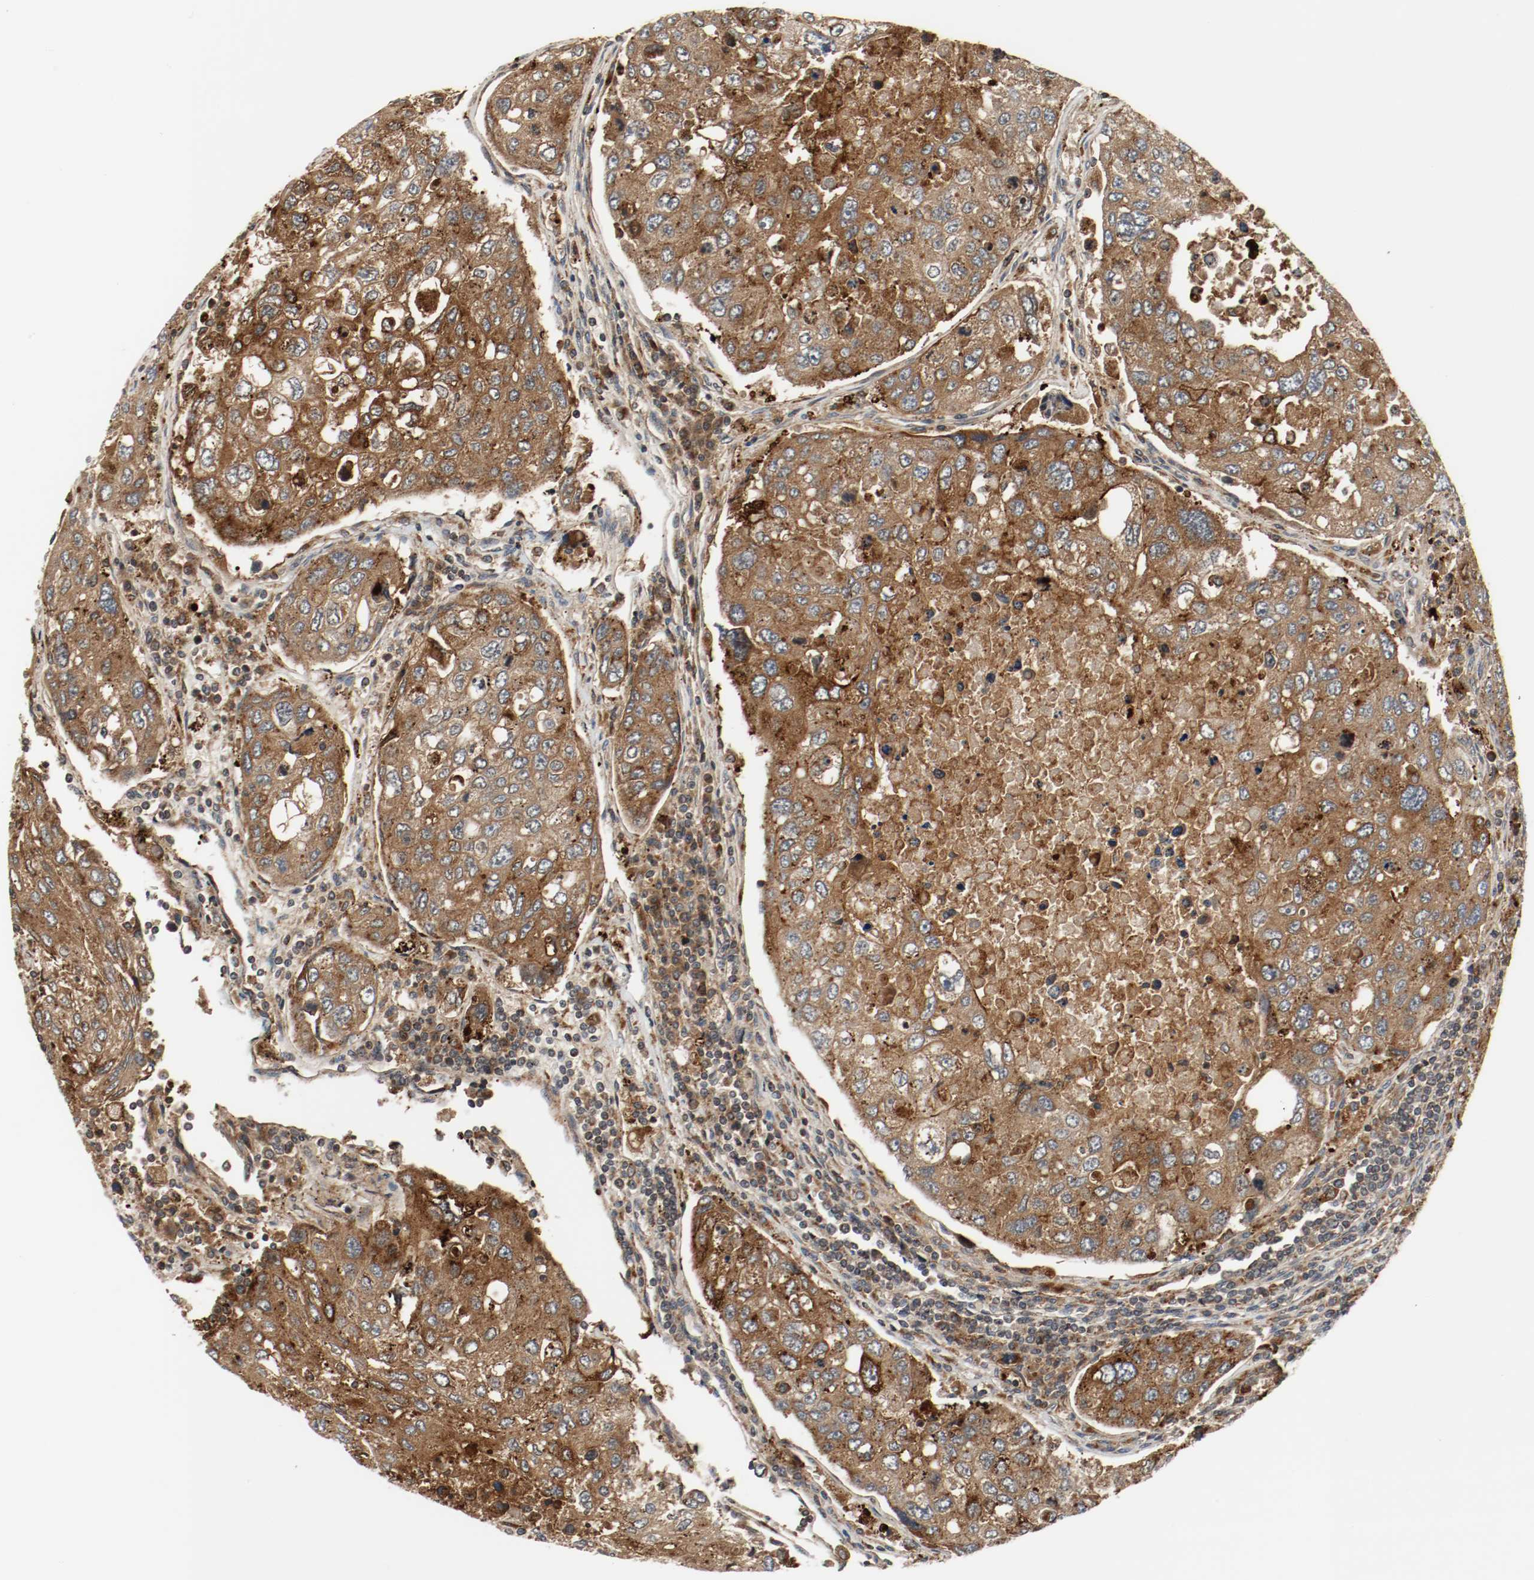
{"staining": {"intensity": "strong", "quantity": ">75%", "location": "cytoplasmic/membranous"}, "tissue": "urothelial cancer", "cell_type": "Tumor cells", "image_type": "cancer", "snomed": [{"axis": "morphology", "description": "Urothelial carcinoma, High grade"}, {"axis": "topography", "description": "Lymph node"}, {"axis": "topography", "description": "Urinary bladder"}], "caption": "Immunohistochemistry (IHC) of urothelial carcinoma (high-grade) displays high levels of strong cytoplasmic/membranous staining in about >75% of tumor cells.", "gene": "LAMP2", "patient": {"sex": "male", "age": 51}}